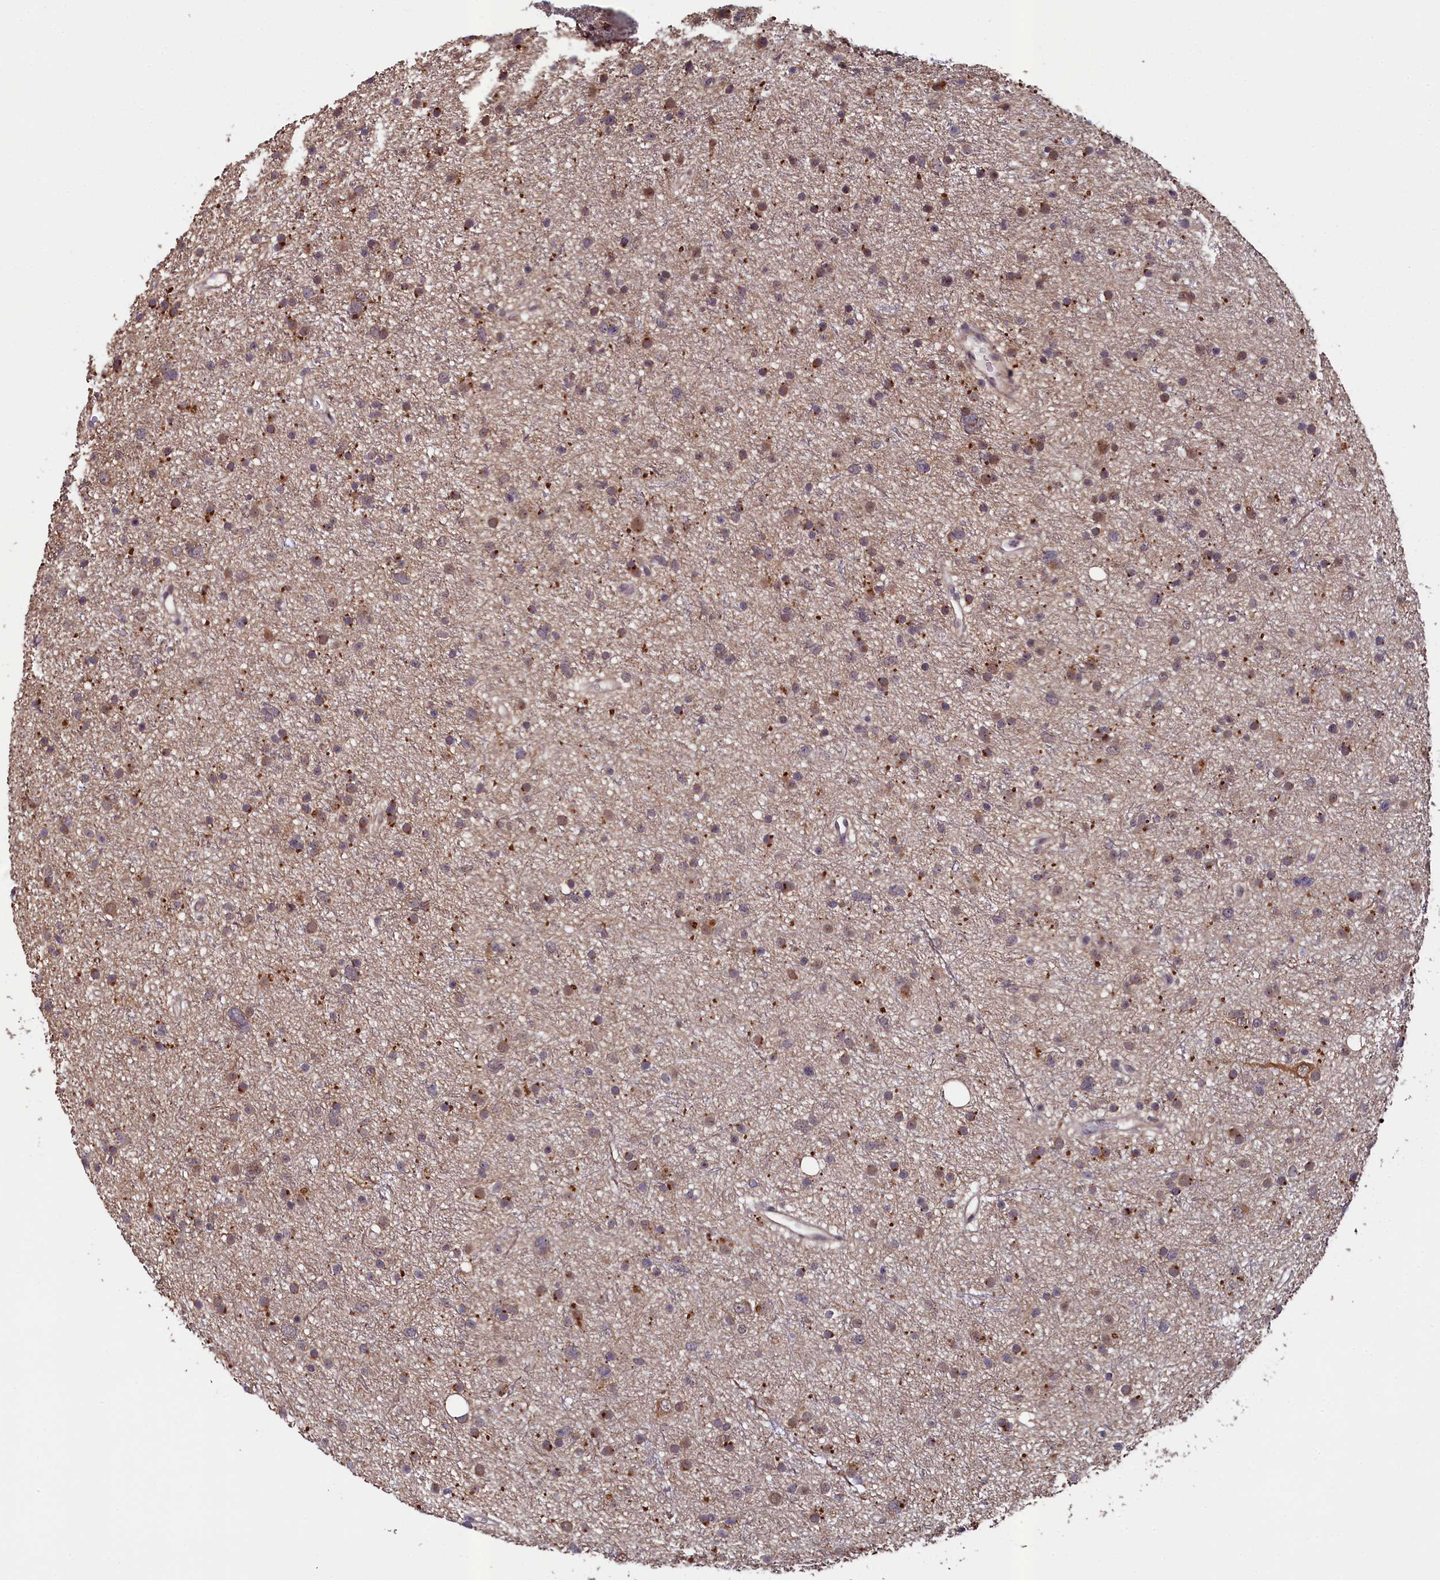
{"staining": {"intensity": "moderate", "quantity": "25%-75%", "location": "cytoplasmic/membranous"}, "tissue": "glioma", "cell_type": "Tumor cells", "image_type": "cancer", "snomed": [{"axis": "morphology", "description": "Glioma, malignant, Low grade"}, {"axis": "topography", "description": "Cerebral cortex"}], "caption": "Immunohistochemical staining of human low-grade glioma (malignant) displays medium levels of moderate cytoplasmic/membranous protein staining in about 25%-75% of tumor cells.", "gene": "LEO1", "patient": {"sex": "female", "age": 39}}